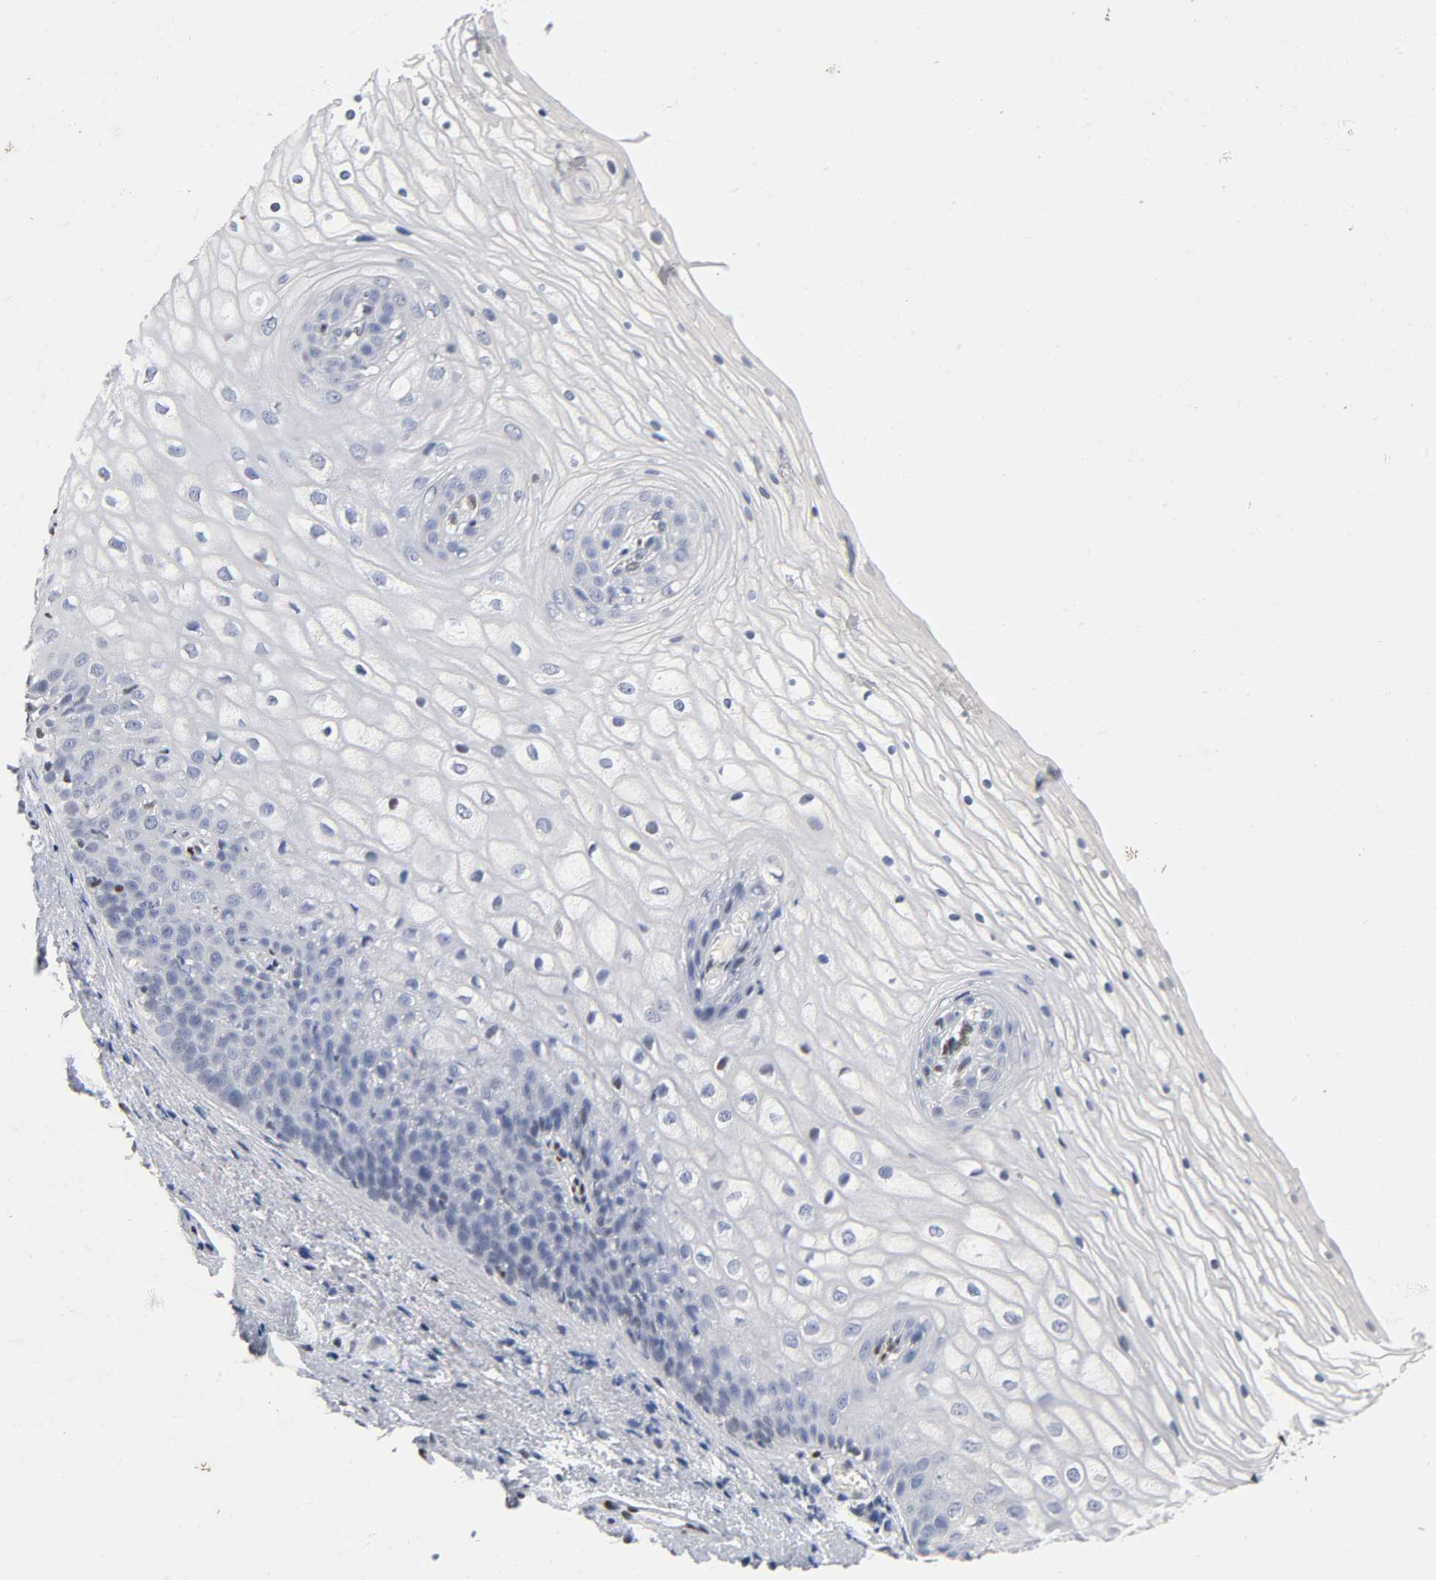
{"staining": {"intensity": "weak", "quantity": "<25%", "location": "nuclear"}, "tissue": "vagina", "cell_type": "Squamous epithelial cells", "image_type": "normal", "snomed": [{"axis": "morphology", "description": "Normal tissue, NOS"}, {"axis": "topography", "description": "Vagina"}], "caption": "The photomicrograph shows no staining of squamous epithelial cells in benign vagina.", "gene": "SP3", "patient": {"sex": "female", "age": 34}}